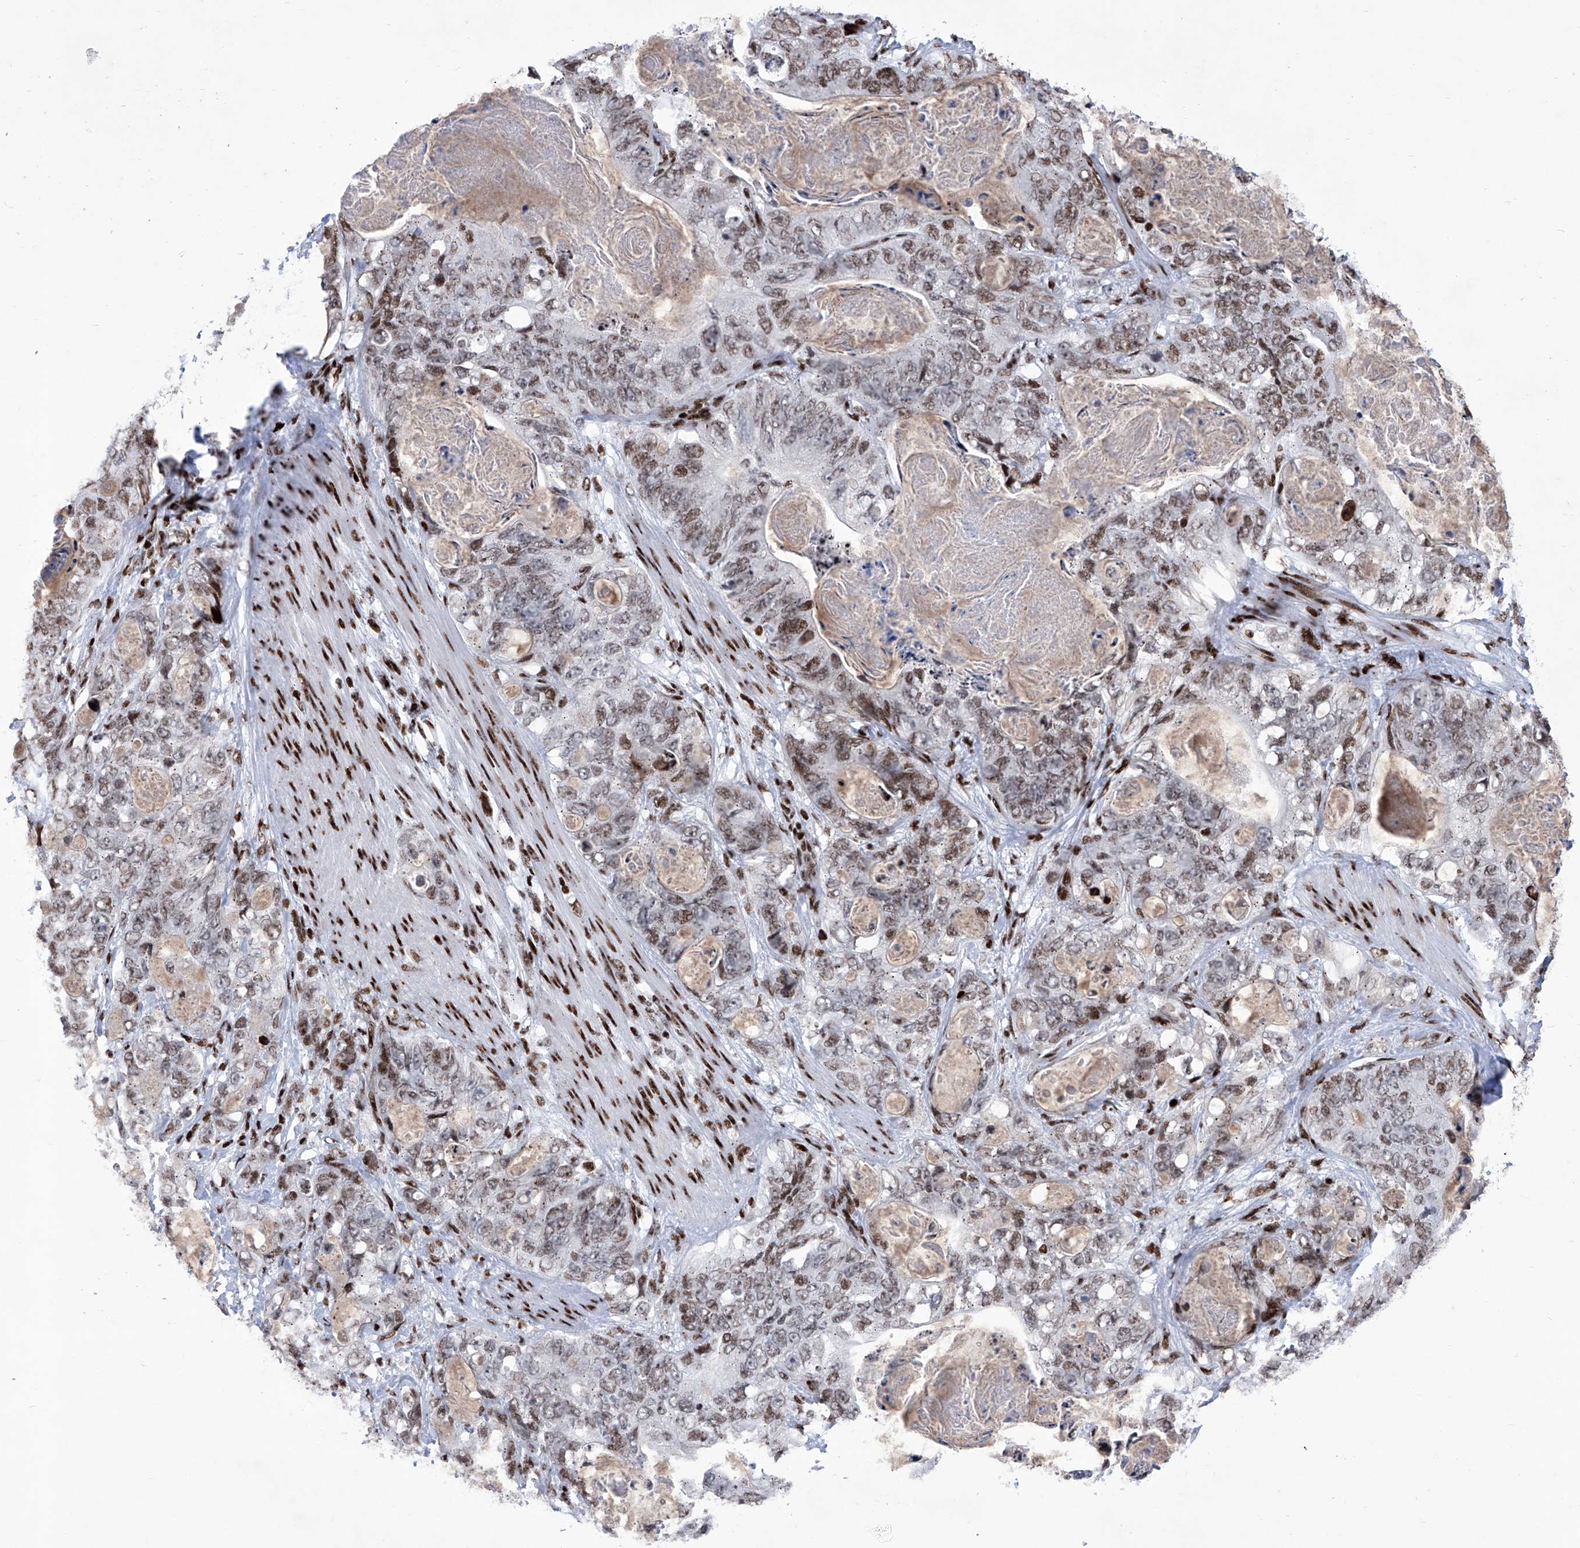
{"staining": {"intensity": "moderate", "quantity": ">75%", "location": "nuclear"}, "tissue": "stomach cancer", "cell_type": "Tumor cells", "image_type": "cancer", "snomed": [{"axis": "morphology", "description": "Normal tissue, NOS"}, {"axis": "morphology", "description": "Adenocarcinoma, NOS"}, {"axis": "topography", "description": "Stomach"}], "caption": "Immunohistochemical staining of stomach adenocarcinoma displays medium levels of moderate nuclear protein positivity in about >75% of tumor cells.", "gene": "HEY2", "patient": {"sex": "female", "age": 89}}